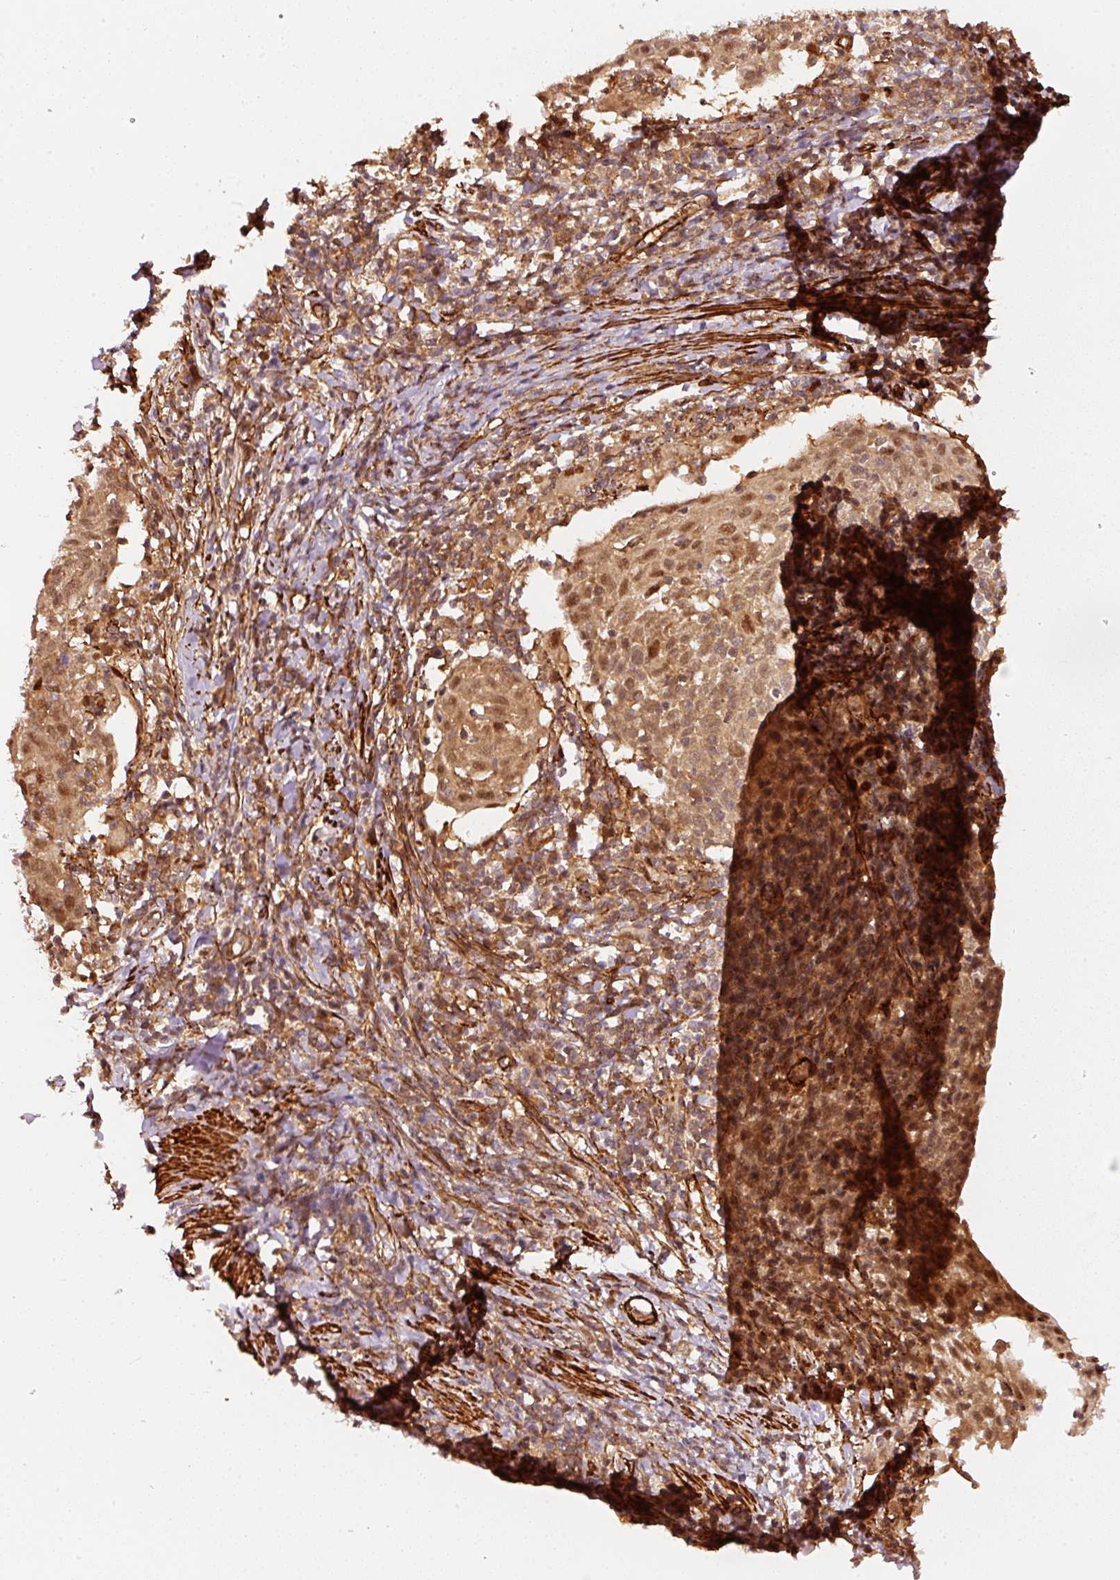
{"staining": {"intensity": "moderate", "quantity": ">75%", "location": "cytoplasmic/membranous,nuclear"}, "tissue": "cervical cancer", "cell_type": "Tumor cells", "image_type": "cancer", "snomed": [{"axis": "morphology", "description": "Squamous cell carcinoma, NOS"}, {"axis": "topography", "description": "Cervix"}], "caption": "Cervical cancer (squamous cell carcinoma) stained for a protein (brown) displays moderate cytoplasmic/membranous and nuclear positive expression in approximately >75% of tumor cells.", "gene": "PSMD1", "patient": {"sex": "female", "age": 52}}